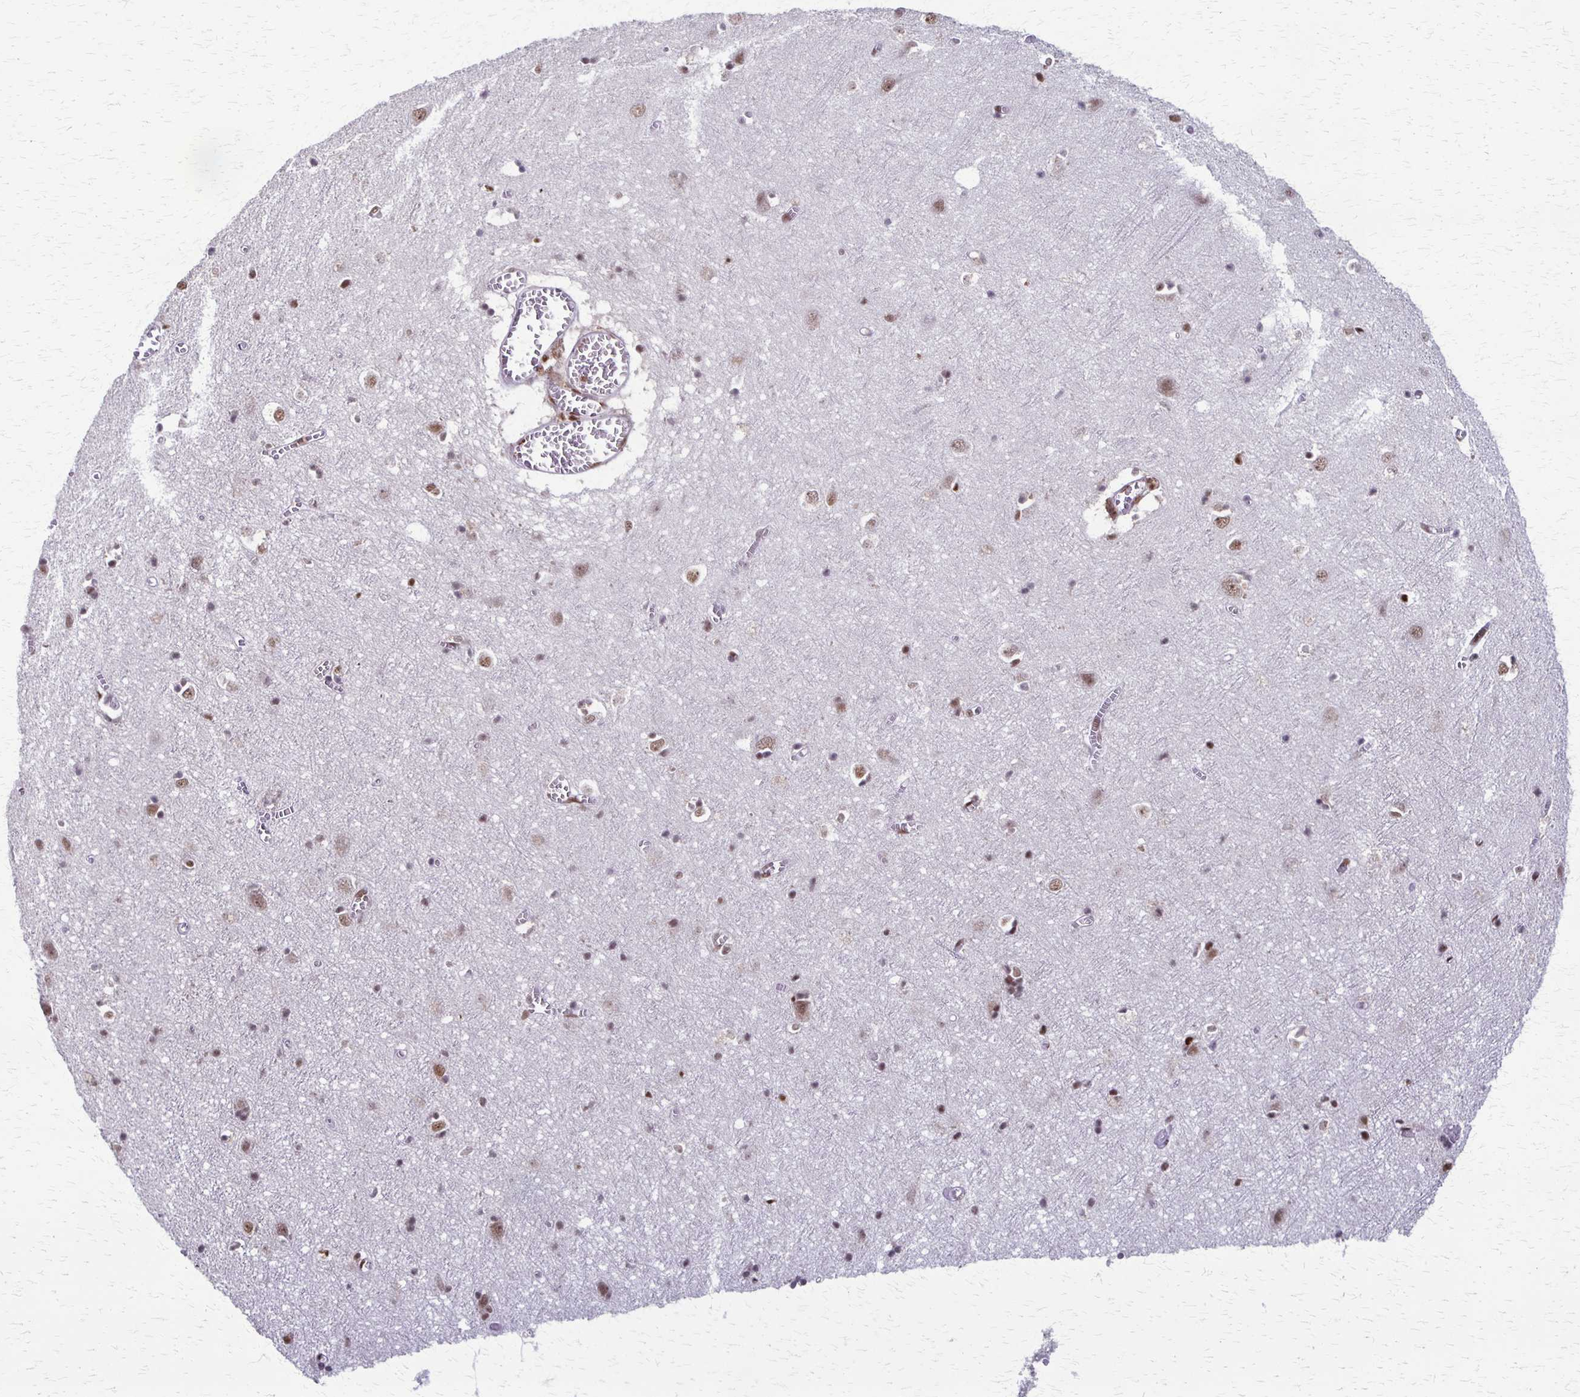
{"staining": {"intensity": "moderate", "quantity": "25%-75%", "location": "nuclear"}, "tissue": "cerebral cortex", "cell_type": "Endothelial cells", "image_type": "normal", "snomed": [{"axis": "morphology", "description": "Normal tissue, NOS"}, {"axis": "topography", "description": "Cerebral cortex"}], "caption": "Immunohistochemical staining of unremarkable human cerebral cortex shows moderate nuclear protein staining in approximately 25%-75% of endothelial cells. (IHC, brightfield microscopy, high magnification).", "gene": "XRCC6", "patient": {"sex": "male", "age": 70}}